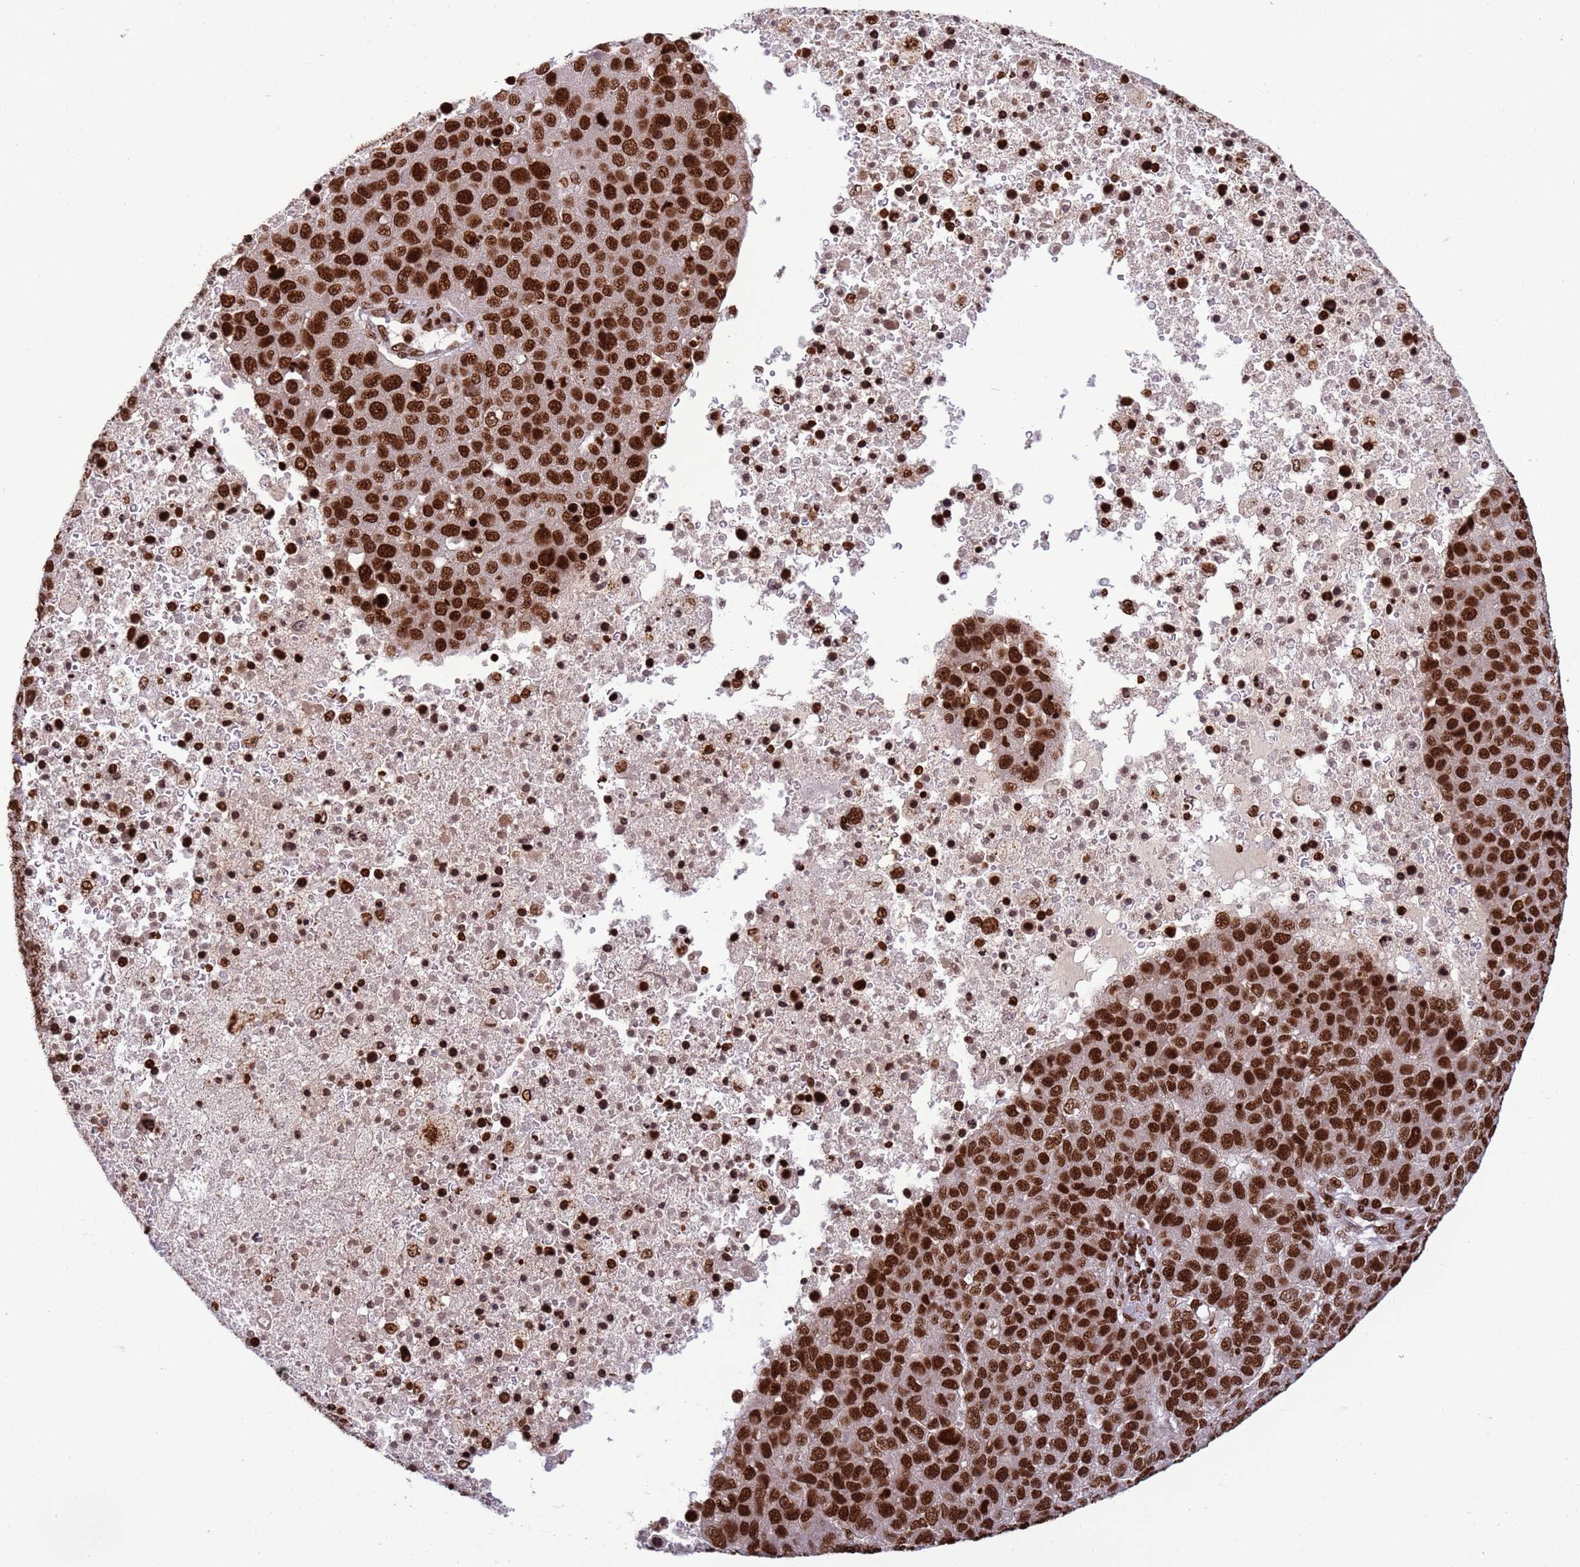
{"staining": {"intensity": "strong", "quantity": ">75%", "location": "nuclear"}, "tissue": "pancreatic cancer", "cell_type": "Tumor cells", "image_type": "cancer", "snomed": [{"axis": "morphology", "description": "Adenocarcinoma, NOS"}, {"axis": "topography", "description": "Pancreas"}], "caption": "This micrograph shows IHC staining of adenocarcinoma (pancreatic), with high strong nuclear expression in about >75% of tumor cells.", "gene": "H3-3B", "patient": {"sex": "female", "age": 61}}